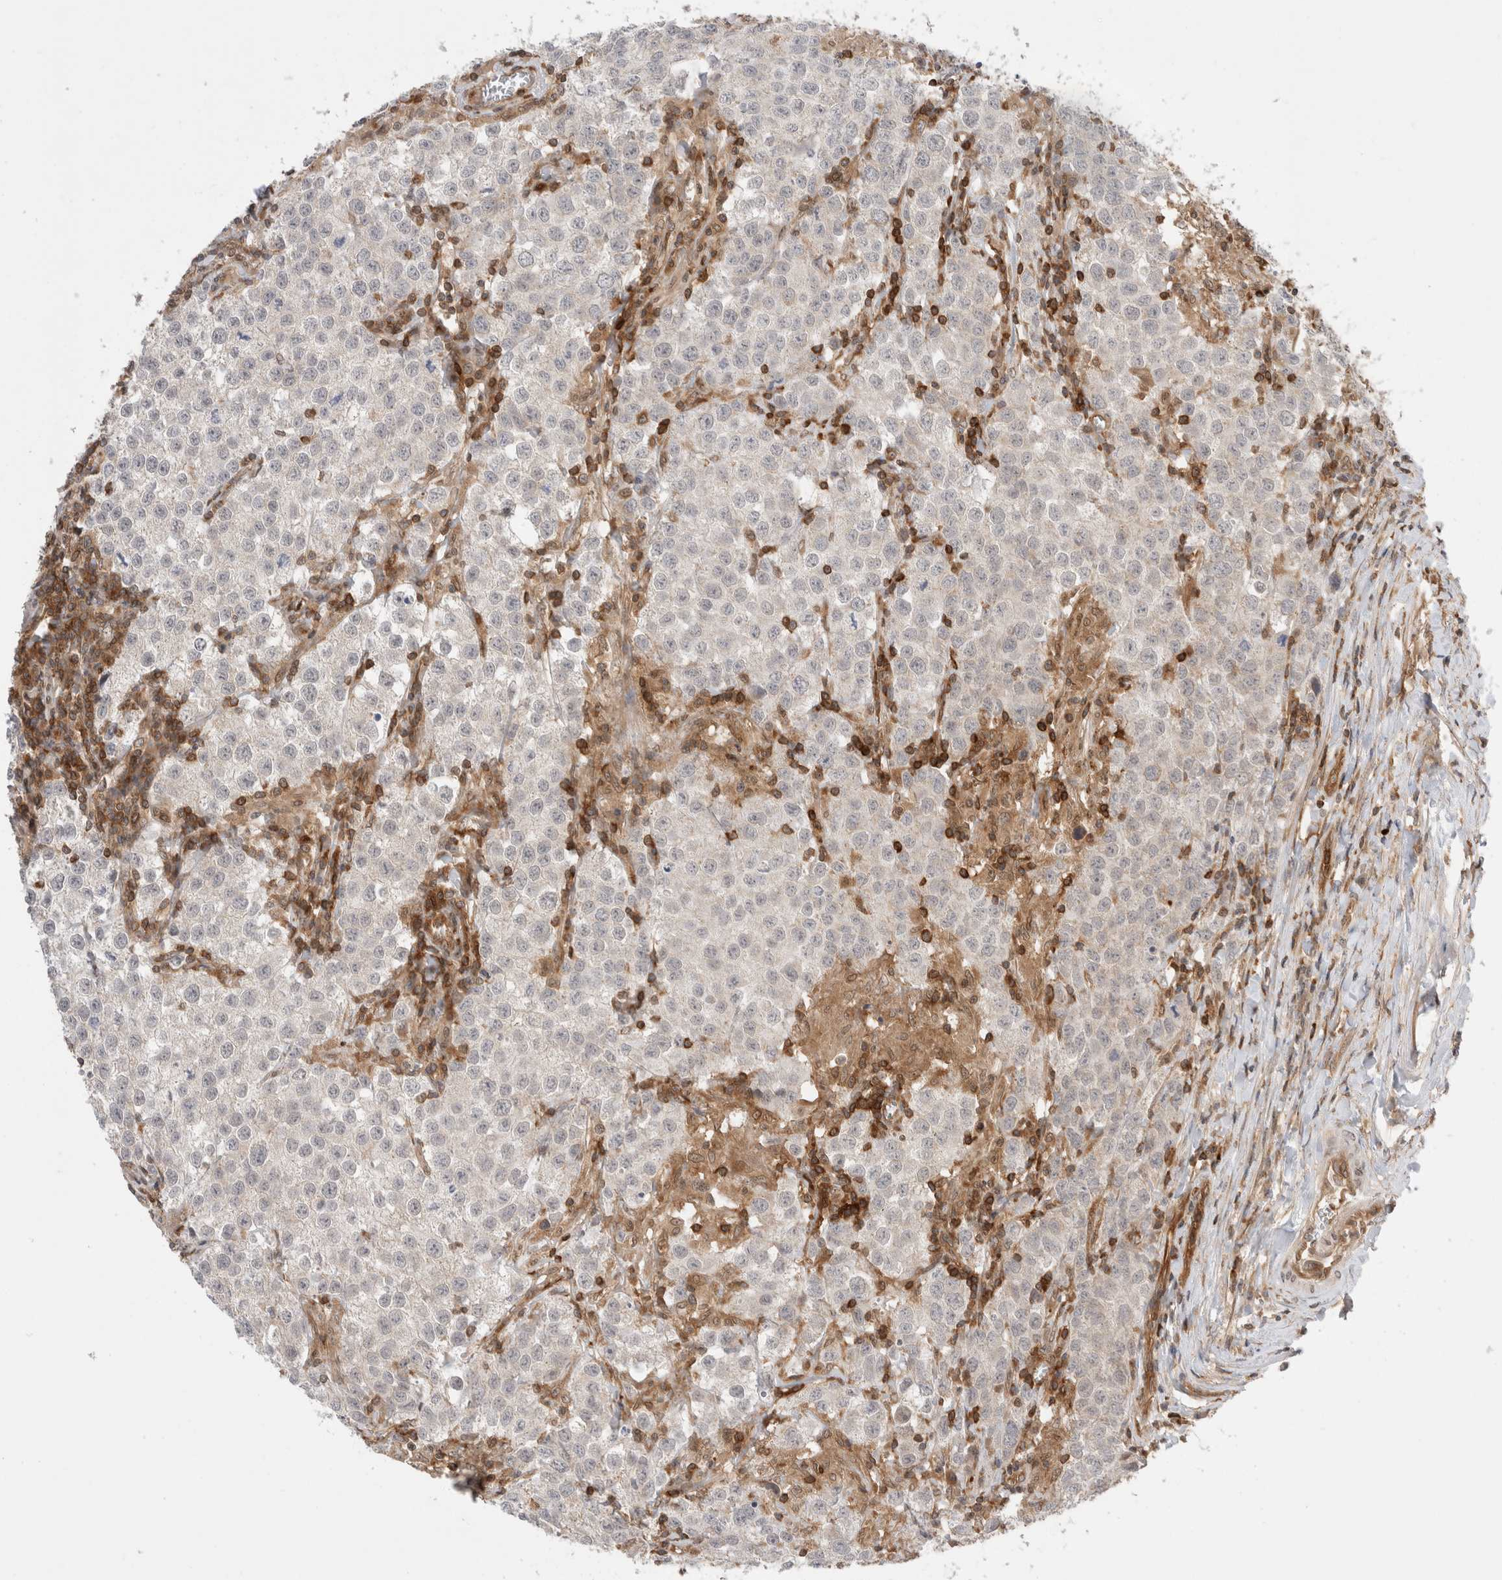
{"staining": {"intensity": "negative", "quantity": "none", "location": "none"}, "tissue": "testis cancer", "cell_type": "Tumor cells", "image_type": "cancer", "snomed": [{"axis": "morphology", "description": "Seminoma, NOS"}, {"axis": "morphology", "description": "Carcinoma, Embryonal, NOS"}, {"axis": "topography", "description": "Testis"}], "caption": "High magnification brightfield microscopy of seminoma (testis) stained with DAB (3,3'-diaminobenzidine) (brown) and counterstained with hematoxylin (blue): tumor cells show no significant expression. (DAB (3,3'-diaminobenzidine) immunohistochemistry (IHC) visualized using brightfield microscopy, high magnification).", "gene": "NFKB1", "patient": {"sex": "male", "age": 43}}